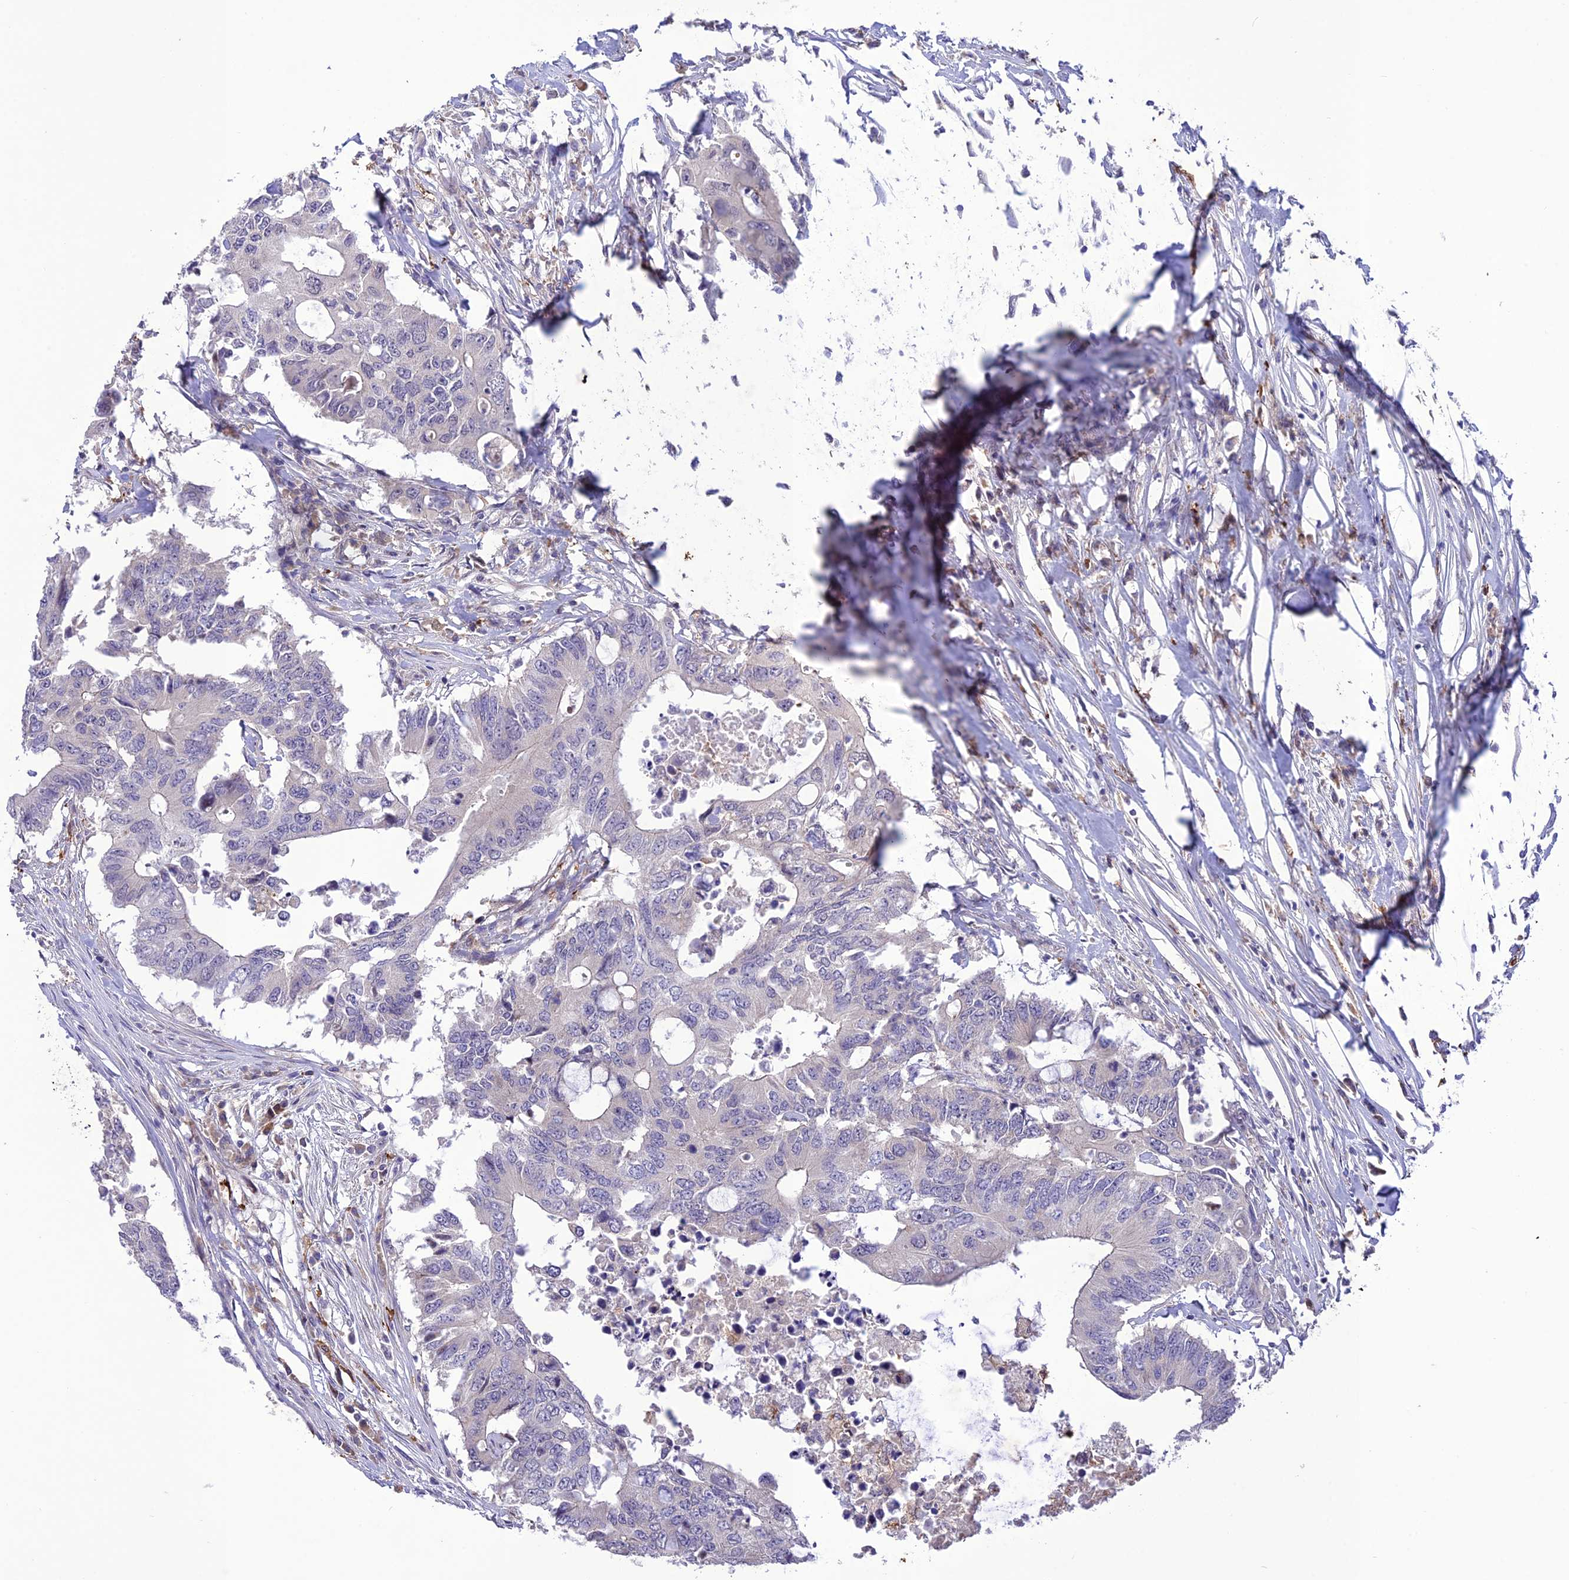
{"staining": {"intensity": "negative", "quantity": "none", "location": "none"}, "tissue": "colorectal cancer", "cell_type": "Tumor cells", "image_type": "cancer", "snomed": [{"axis": "morphology", "description": "Adenocarcinoma, NOS"}, {"axis": "topography", "description": "Colon"}], "caption": "Protein analysis of adenocarcinoma (colorectal) demonstrates no significant staining in tumor cells.", "gene": "ANKRD52", "patient": {"sex": "male", "age": 71}}